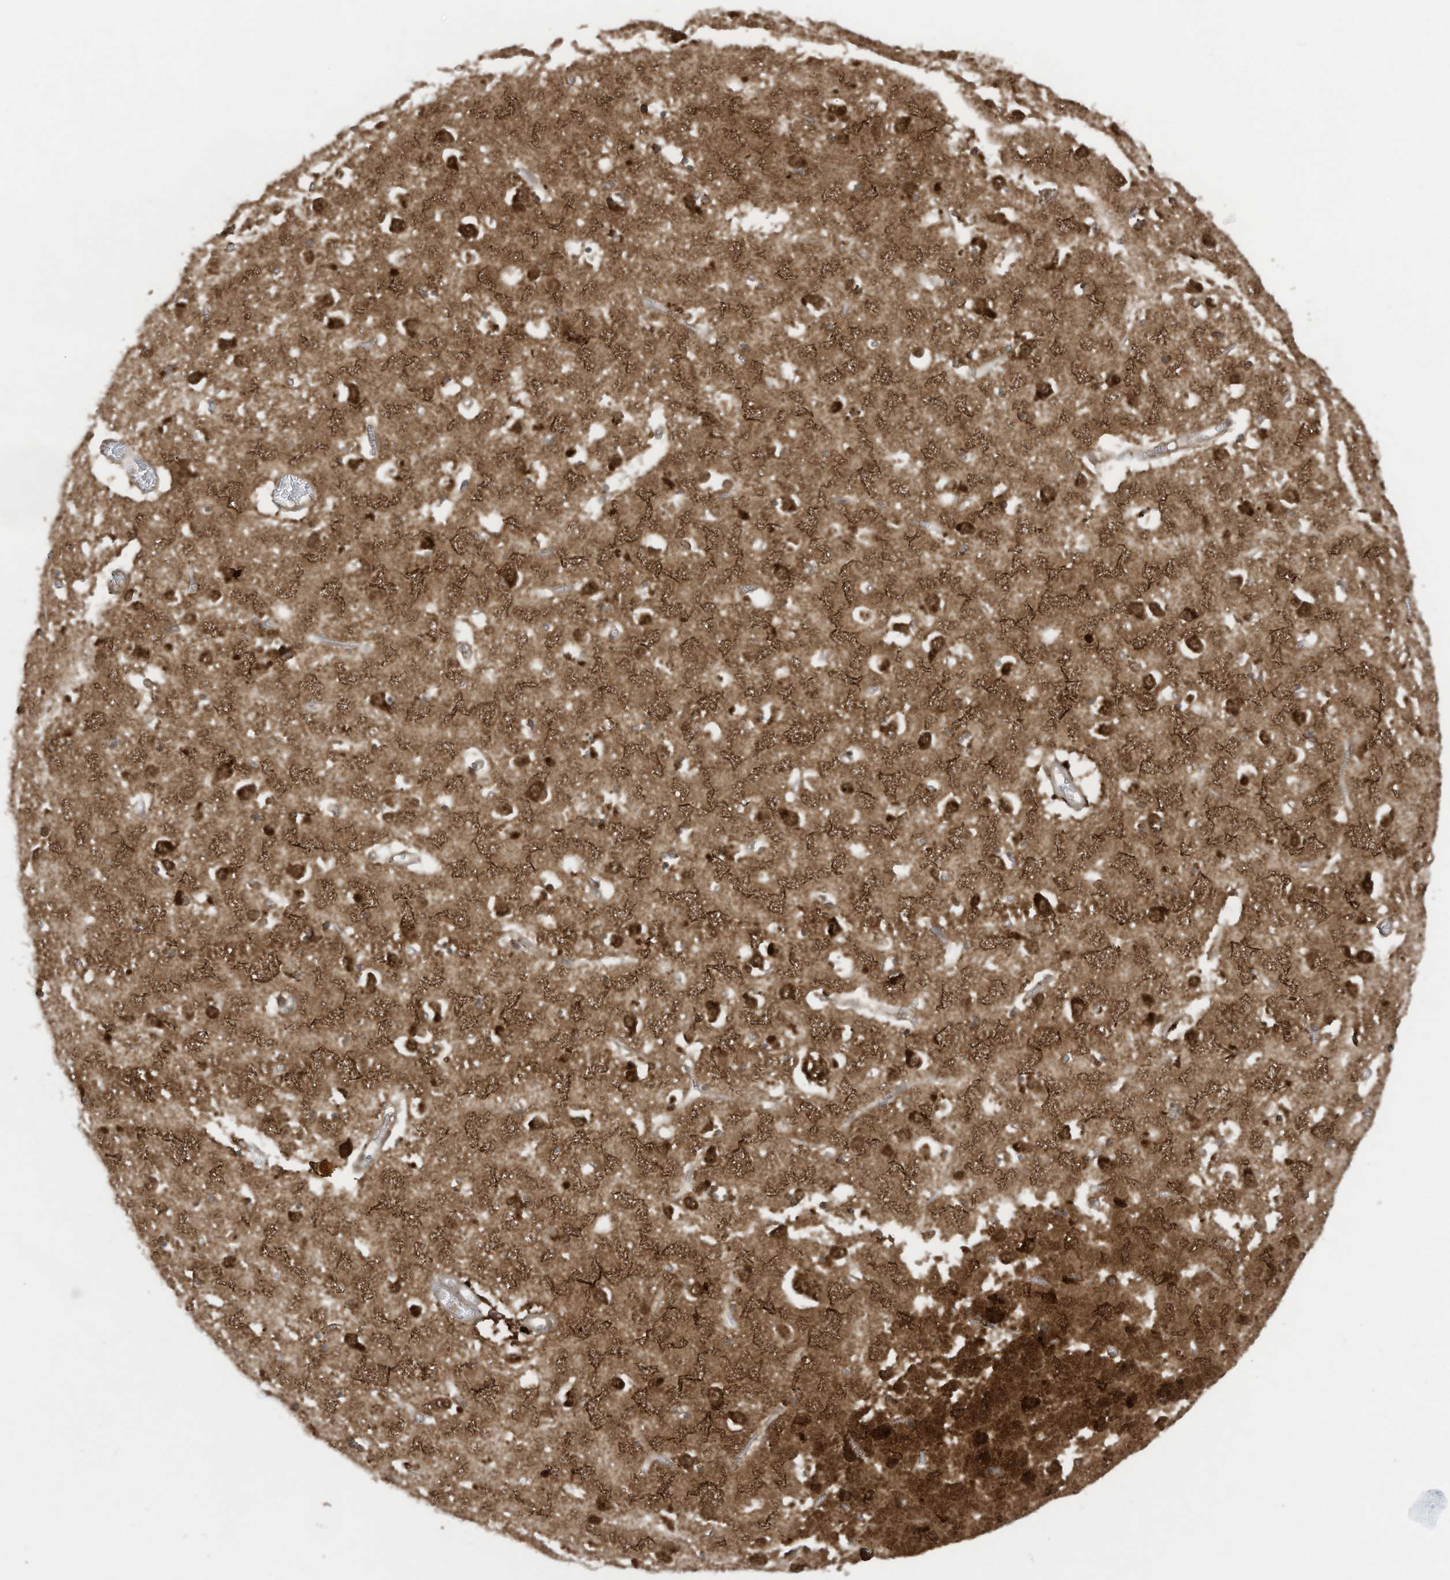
{"staining": {"intensity": "strong", "quantity": "25%-75%", "location": "cytoplasmic/membranous"}, "tissue": "caudate", "cell_type": "Glial cells", "image_type": "normal", "snomed": [{"axis": "morphology", "description": "Normal tissue, NOS"}, {"axis": "topography", "description": "Lateral ventricle wall"}], "caption": "This histopathology image exhibits immunohistochemistry (IHC) staining of benign human caudate, with high strong cytoplasmic/membranous expression in about 25%-75% of glial cells.", "gene": "OLA1", "patient": {"sex": "male", "age": 70}}